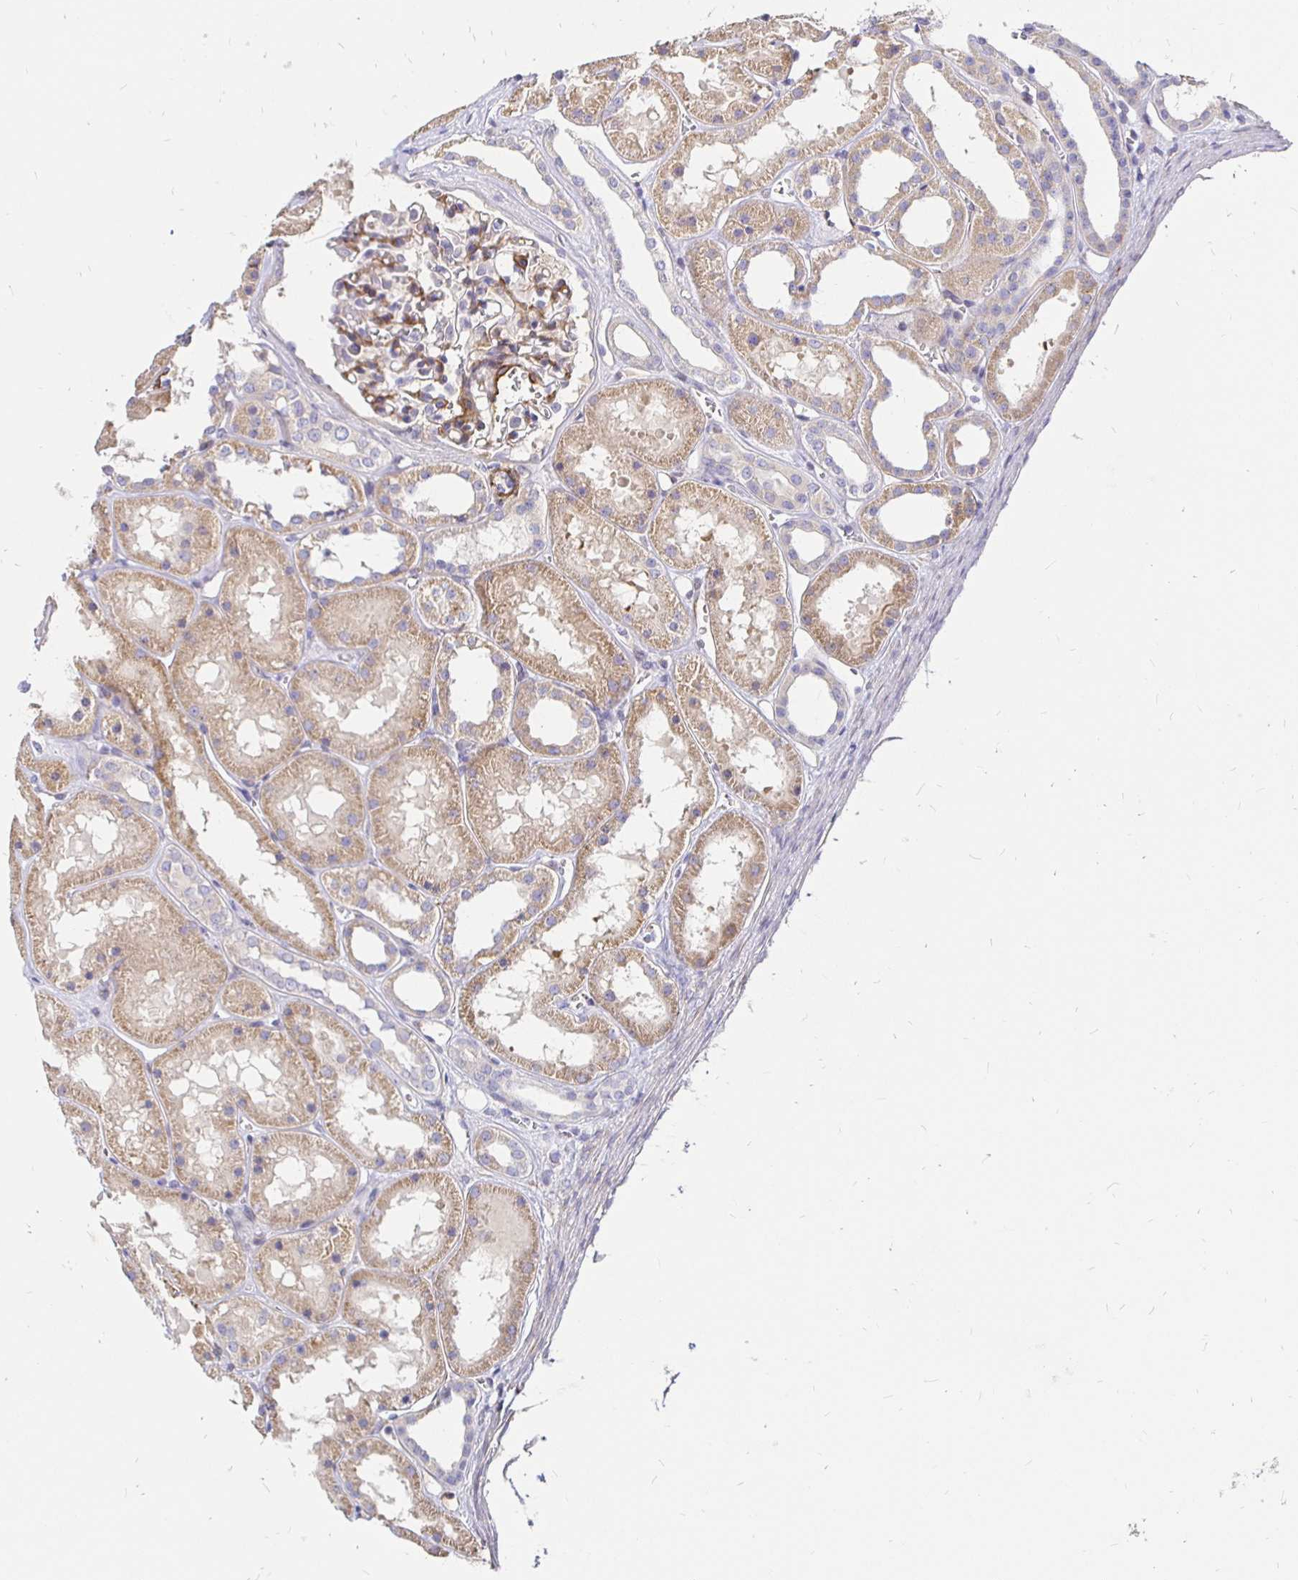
{"staining": {"intensity": "moderate", "quantity": "<25%", "location": "cytoplasmic/membranous"}, "tissue": "kidney", "cell_type": "Cells in glomeruli", "image_type": "normal", "snomed": [{"axis": "morphology", "description": "Normal tissue, NOS"}, {"axis": "topography", "description": "Kidney"}], "caption": "Brown immunohistochemical staining in normal kidney shows moderate cytoplasmic/membranous expression in about <25% of cells in glomeruli.", "gene": "PALM2AKAP2", "patient": {"sex": "female", "age": 41}}